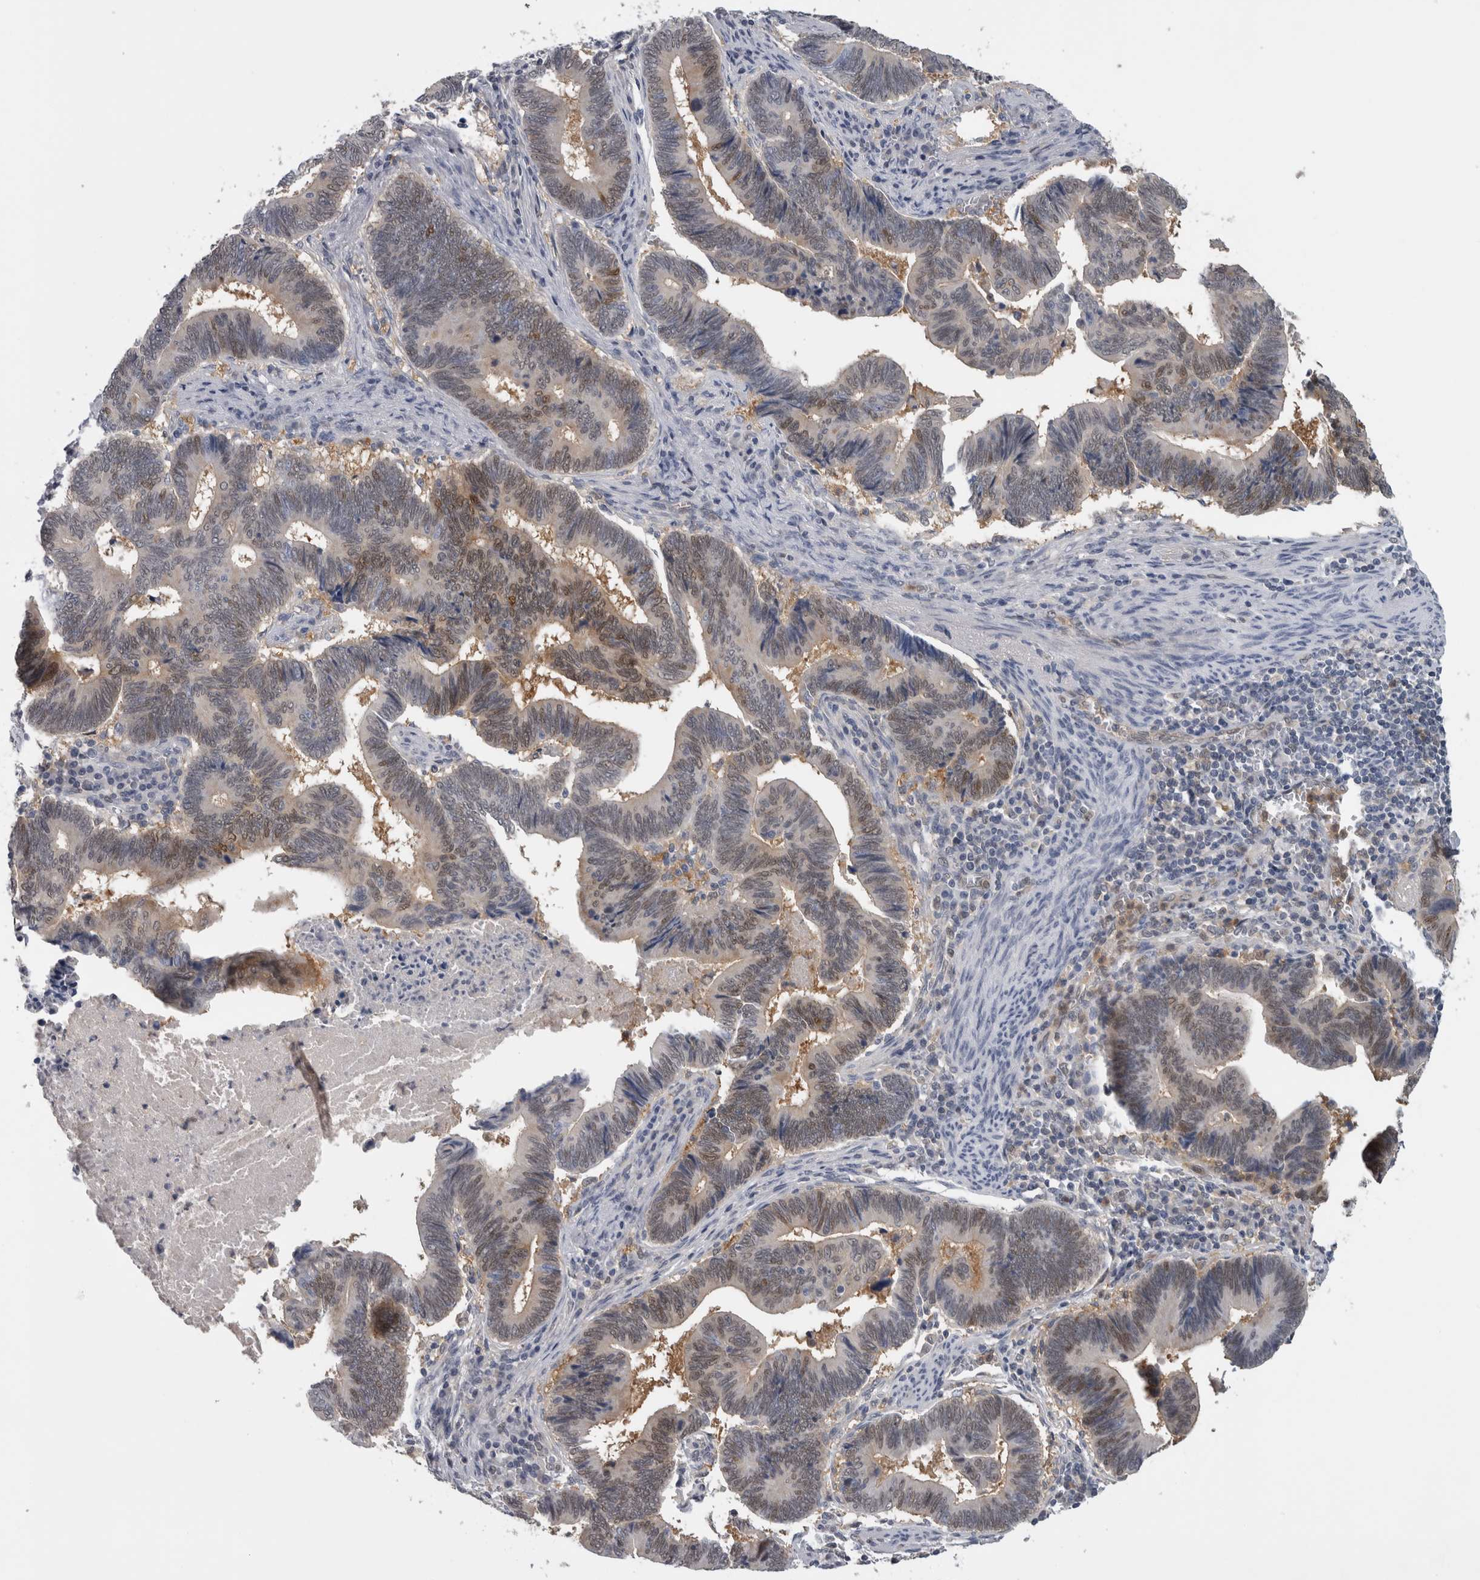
{"staining": {"intensity": "moderate", "quantity": "<25%", "location": "cytoplasmic/membranous,nuclear"}, "tissue": "pancreatic cancer", "cell_type": "Tumor cells", "image_type": "cancer", "snomed": [{"axis": "morphology", "description": "Adenocarcinoma, NOS"}, {"axis": "topography", "description": "Pancreas"}], "caption": "A brown stain labels moderate cytoplasmic/membranous and nuclear staining of a protein in human adenocarcinoma (pancreatic) tumor cells.", "gene": "NAPRT", "patient": {"sex": "female", "age": 70}}